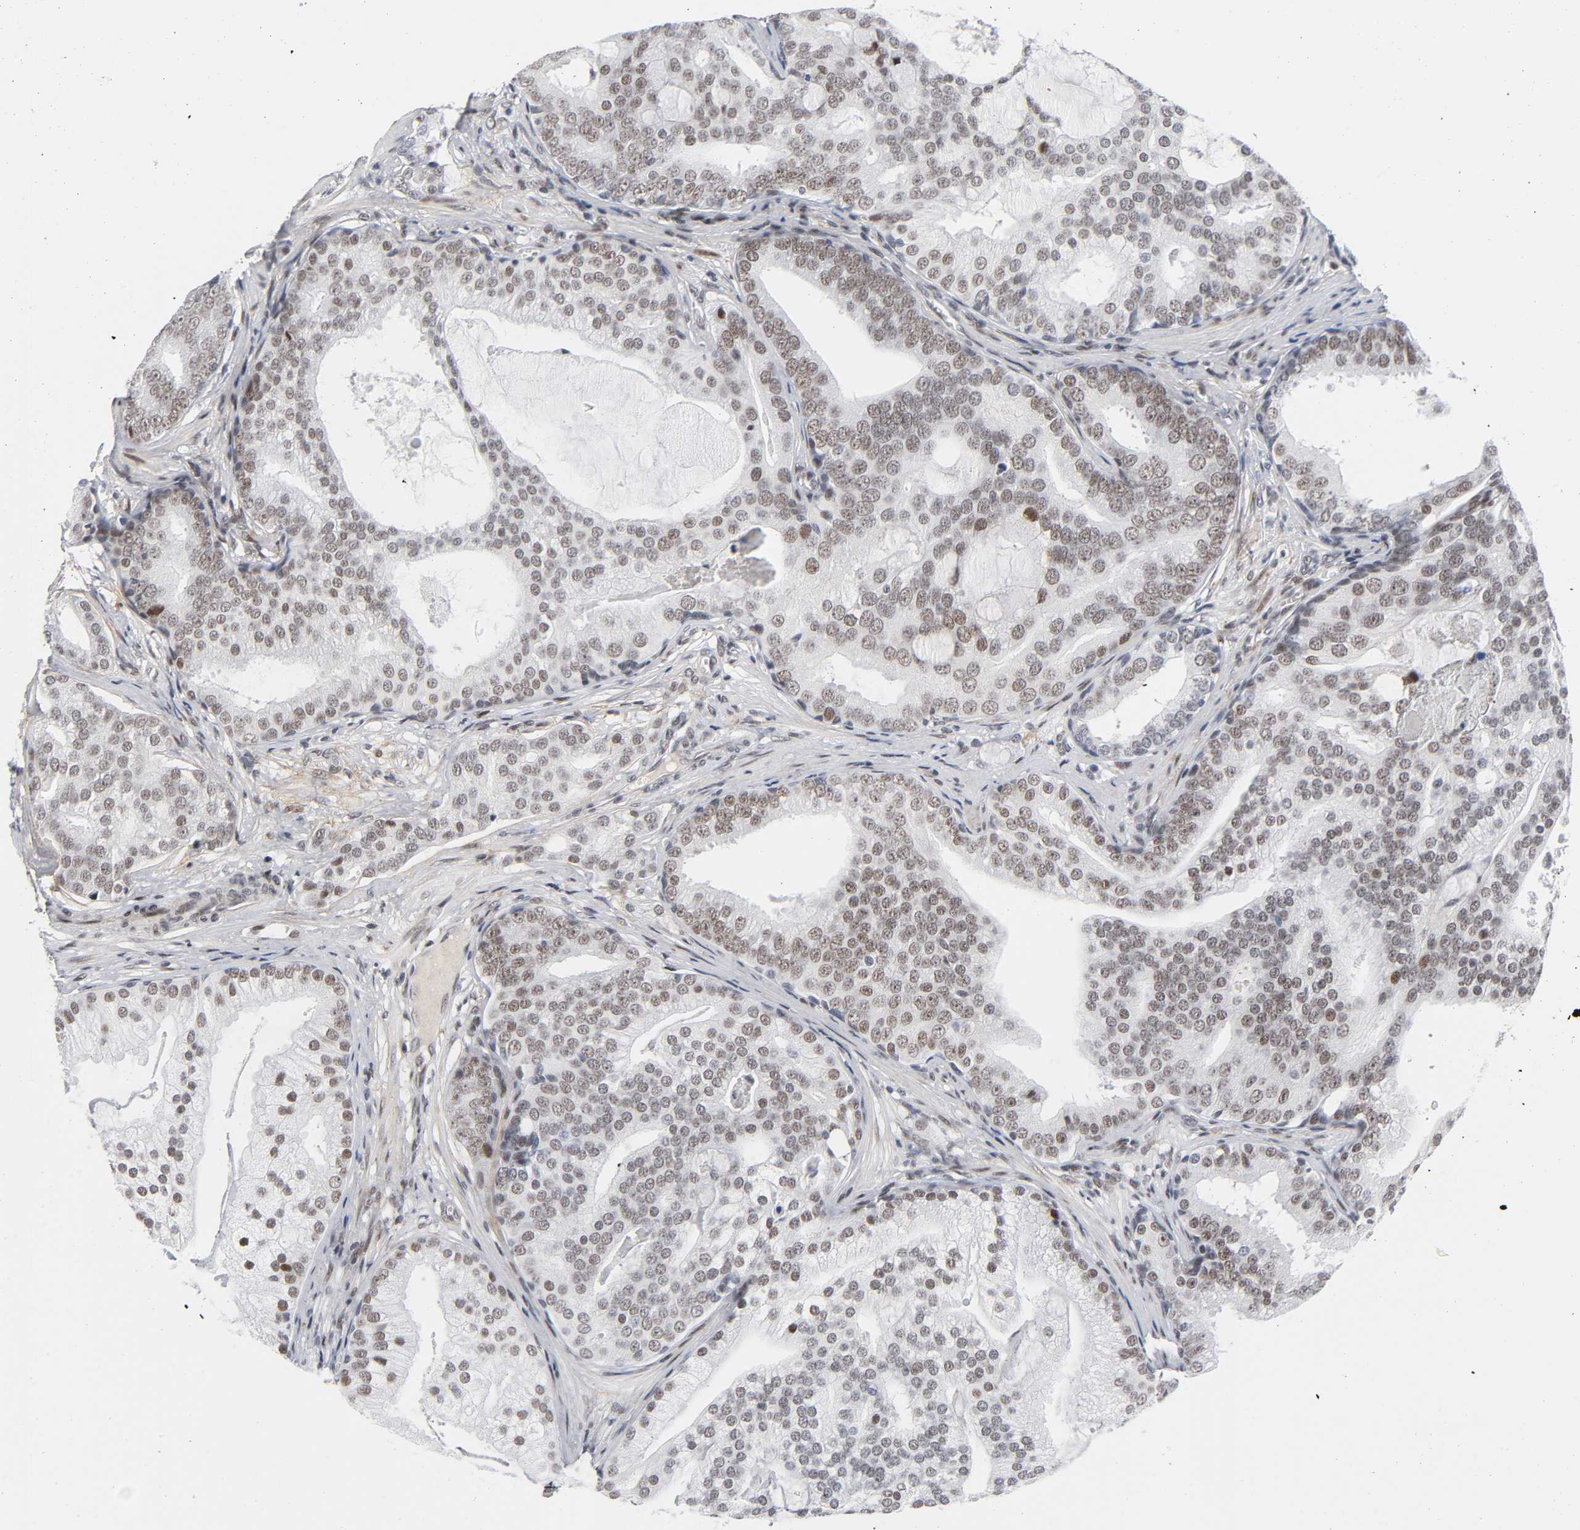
{"staining": {"intensity": "weak", "quantity": ">75%", "location": "nuclear"}, "tissue": "prostate cancer", "cell_type": "Tumor cells", "image_type": "cancer", "snomed": [{"axis": "morphology", "description": "Adenocarcinoma, Low grade"}, {"axis": "topography", "description": "Prostate"}], "caption": "IHC image of neoplastic tissue: human low-grade adenocarcinoma (prostate) stained using IHC displays low levels of weak protein expression localized specifically in the nuclear of tumor cells, appearing as a nuclear brown color.", "gene": "DIDO1", "patient": {"sex": "male", "age": 58}}